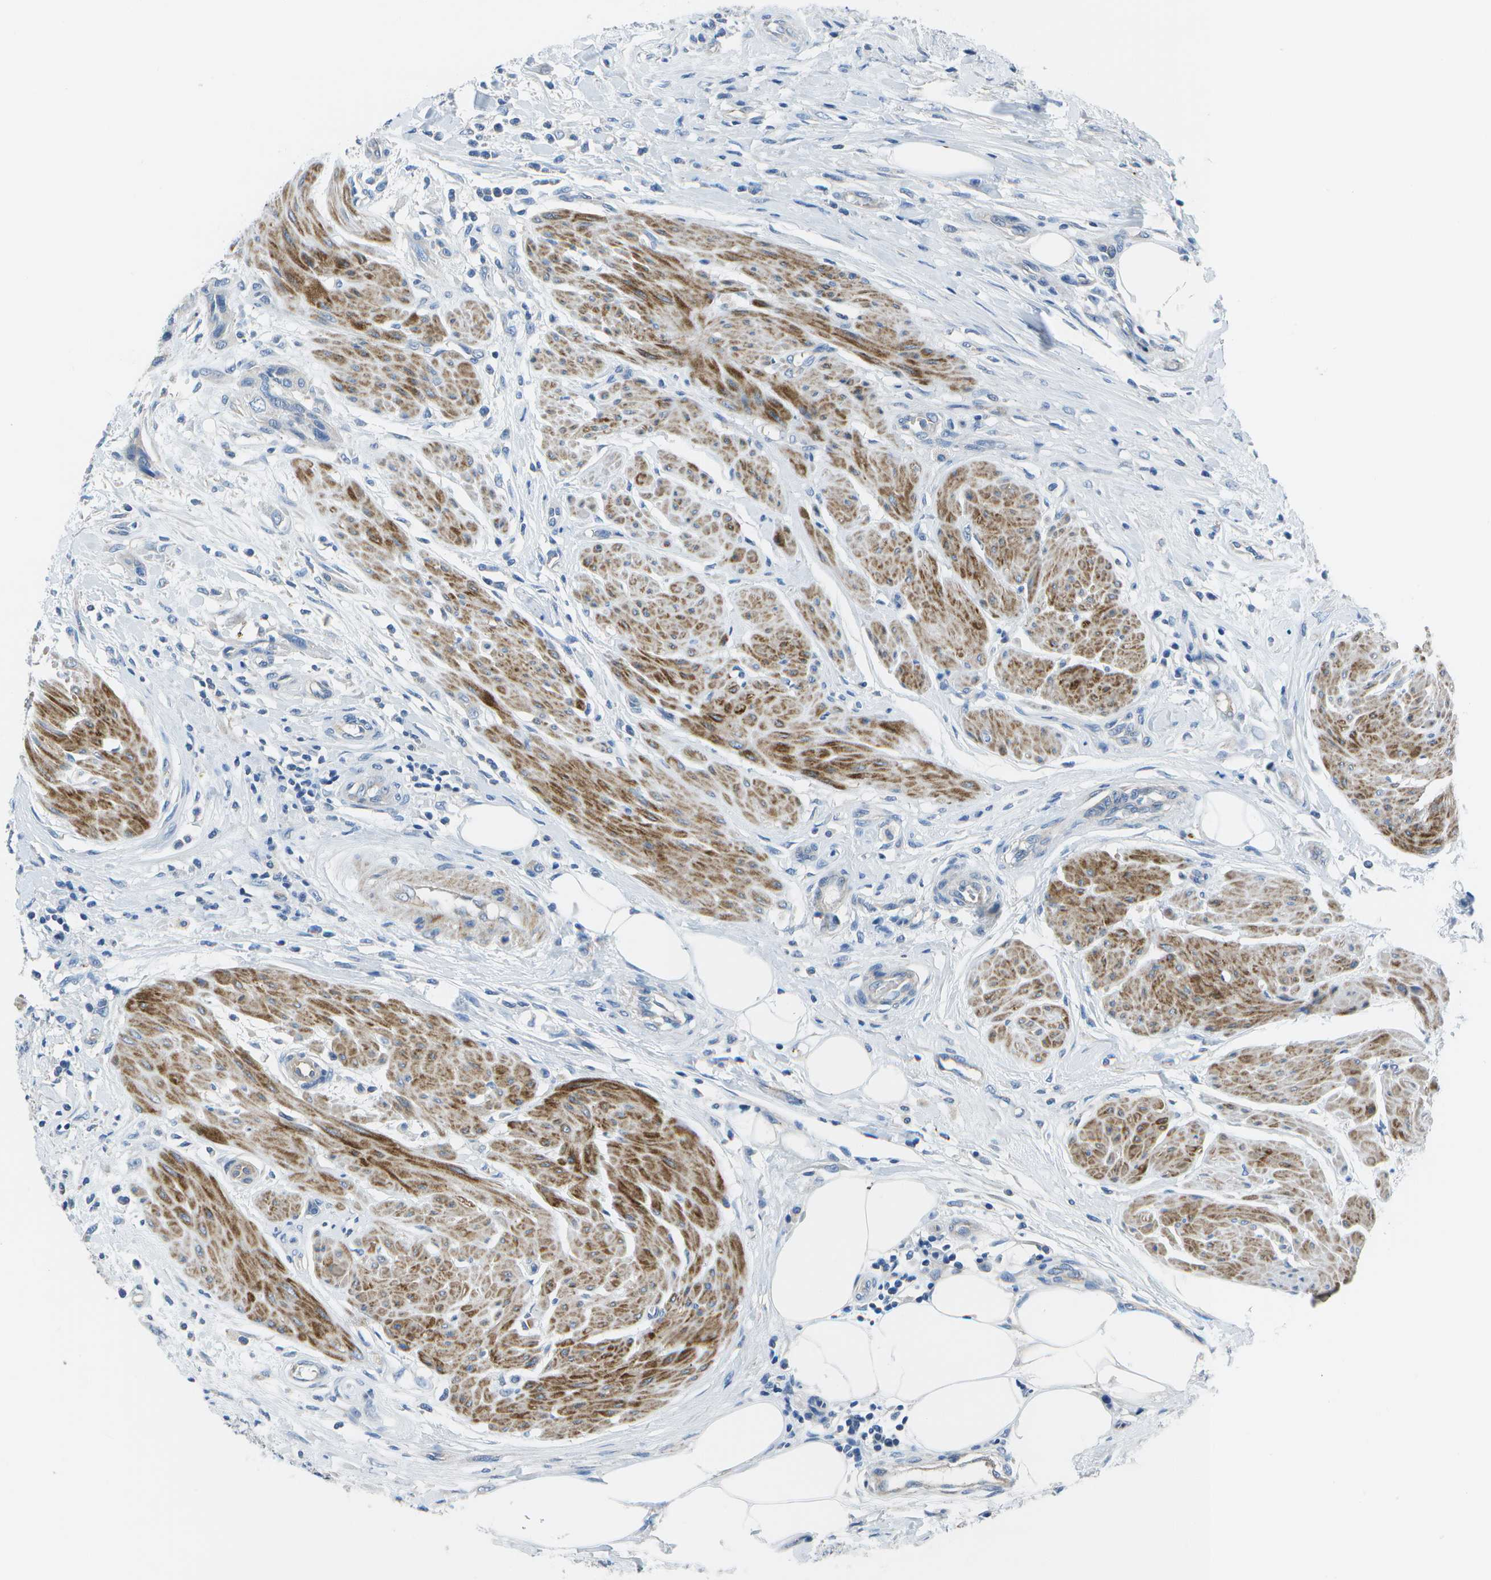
{"staining": {"intensity": "negative", "quantity": "none", "location": "none"}, "tissue": "urothelial cancer", "cell_type": "Tumor cells", "image_type": "cancer", "snomed": [{"axis": "morphology", "description": "Urothelial carcinoma, High grade"}, {"axis": "topography", "description": "Urinary bladder"}], "caption": "This is an immunohistochemistry micrograph of human urothelial cancer. There is no positivity in tumor cells.", "gene": "DCT", "patient": {"sex": "male", "age": 35}}